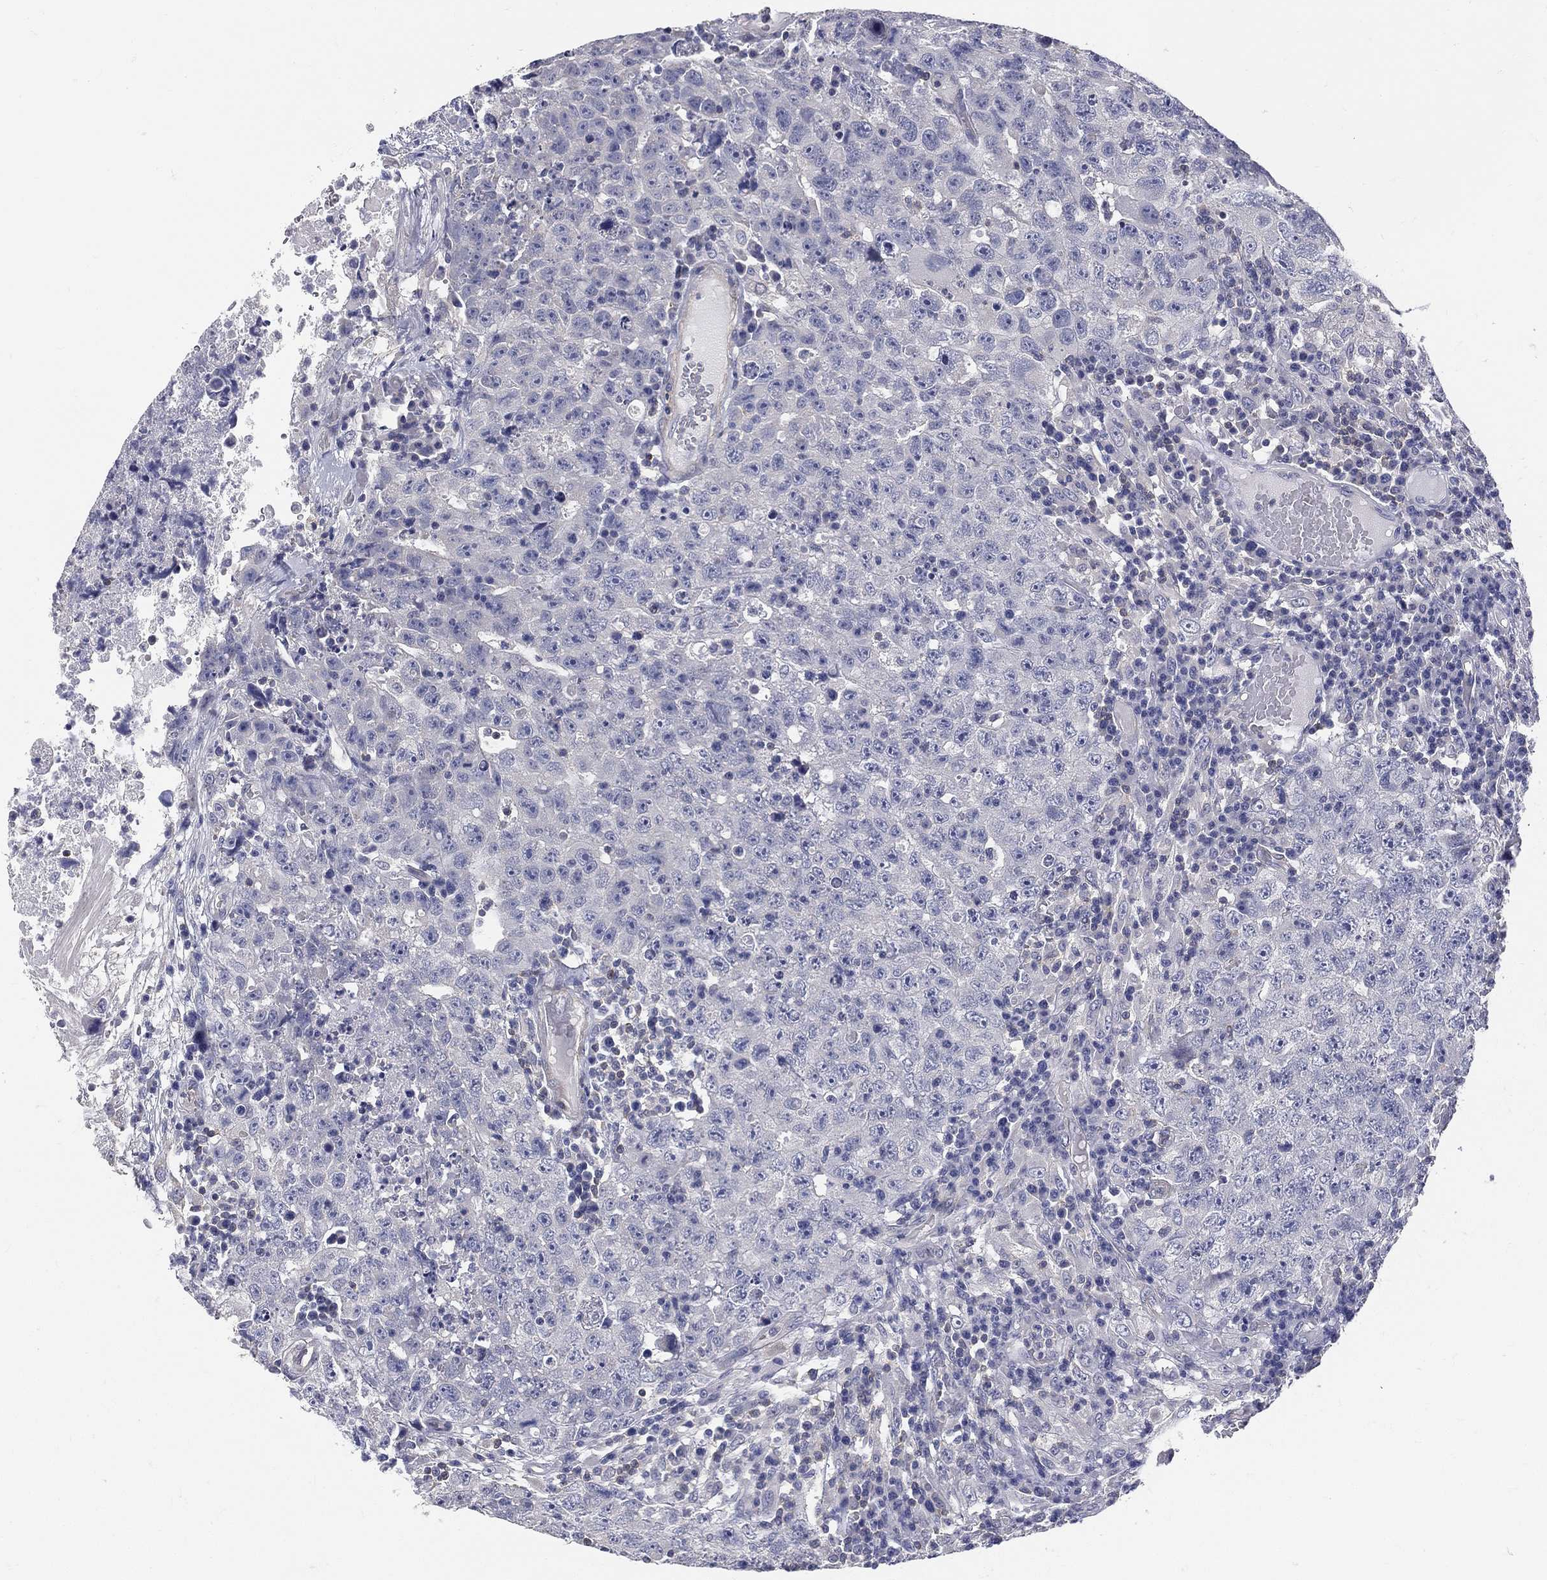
{"staining": {"intensity": "negative", "quantity": "none", "location": "none"}, "tissue": "testis cancer", "cell_type": "Tumor cells", "image_type": "cancer", "snomed": [{"axis": "morphology", "description": "Necrosis, NOS"}, {"axis": "morphology", "description": "Carcinoma, Embryonal, NOS"}, {"axis": "topography", "description": "Testis"}], "caption": "This histopathology image is of embryonal carcinoma (testis) stained with IHC to label a protein in brown with the nuclei are counter-stained blue. There is no expression in tumor cells. (Brightfield microscopy of DAB (3,3'-diaminobenzidine) IHC at high magnification).", "gene": "ETNPPL", "patient": {"sex": "male", "age": 19}}